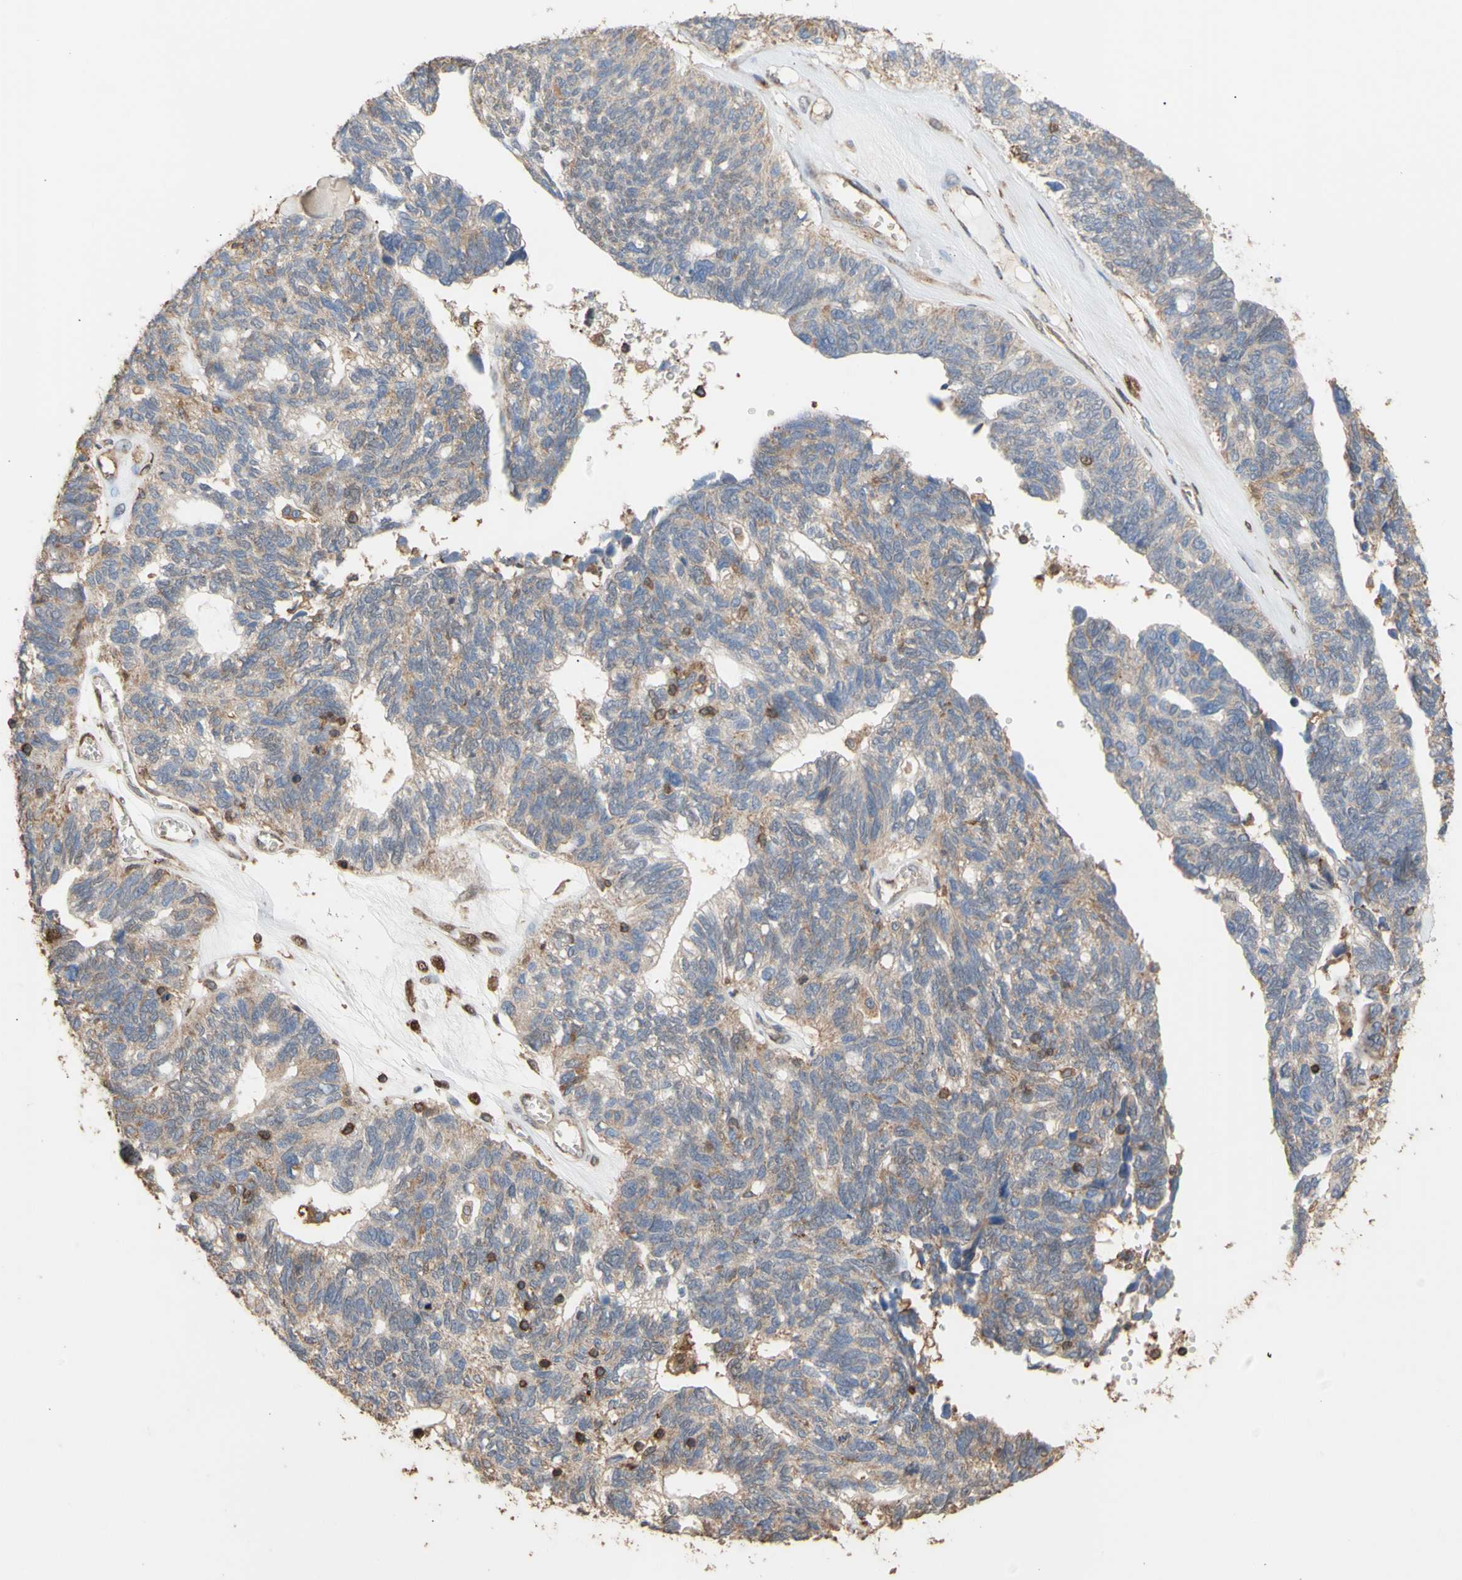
{"staining": {"intensity": "weak", "quantity": ">75%", "location": "cytoplasmic/membranous"}, "tissue": "ovarian cancer", "cell_type": "Tumor cells", "image_type": "cancer", "snomed": [{"axis": "morphology", "description": "Cystadenocarcinoma, serous, NOS"}, {"axis": "topography", "description": "Ovary"}], "caption": "Serous cystadenocarcinoma (ovarian) stained for a protein (brown) shows weak cytoplasmic/membranous positive staining in approximately >75% of tumor cells.", "gene": "ALDH9A1", "patient": {"sex": "female", "age": 79}}